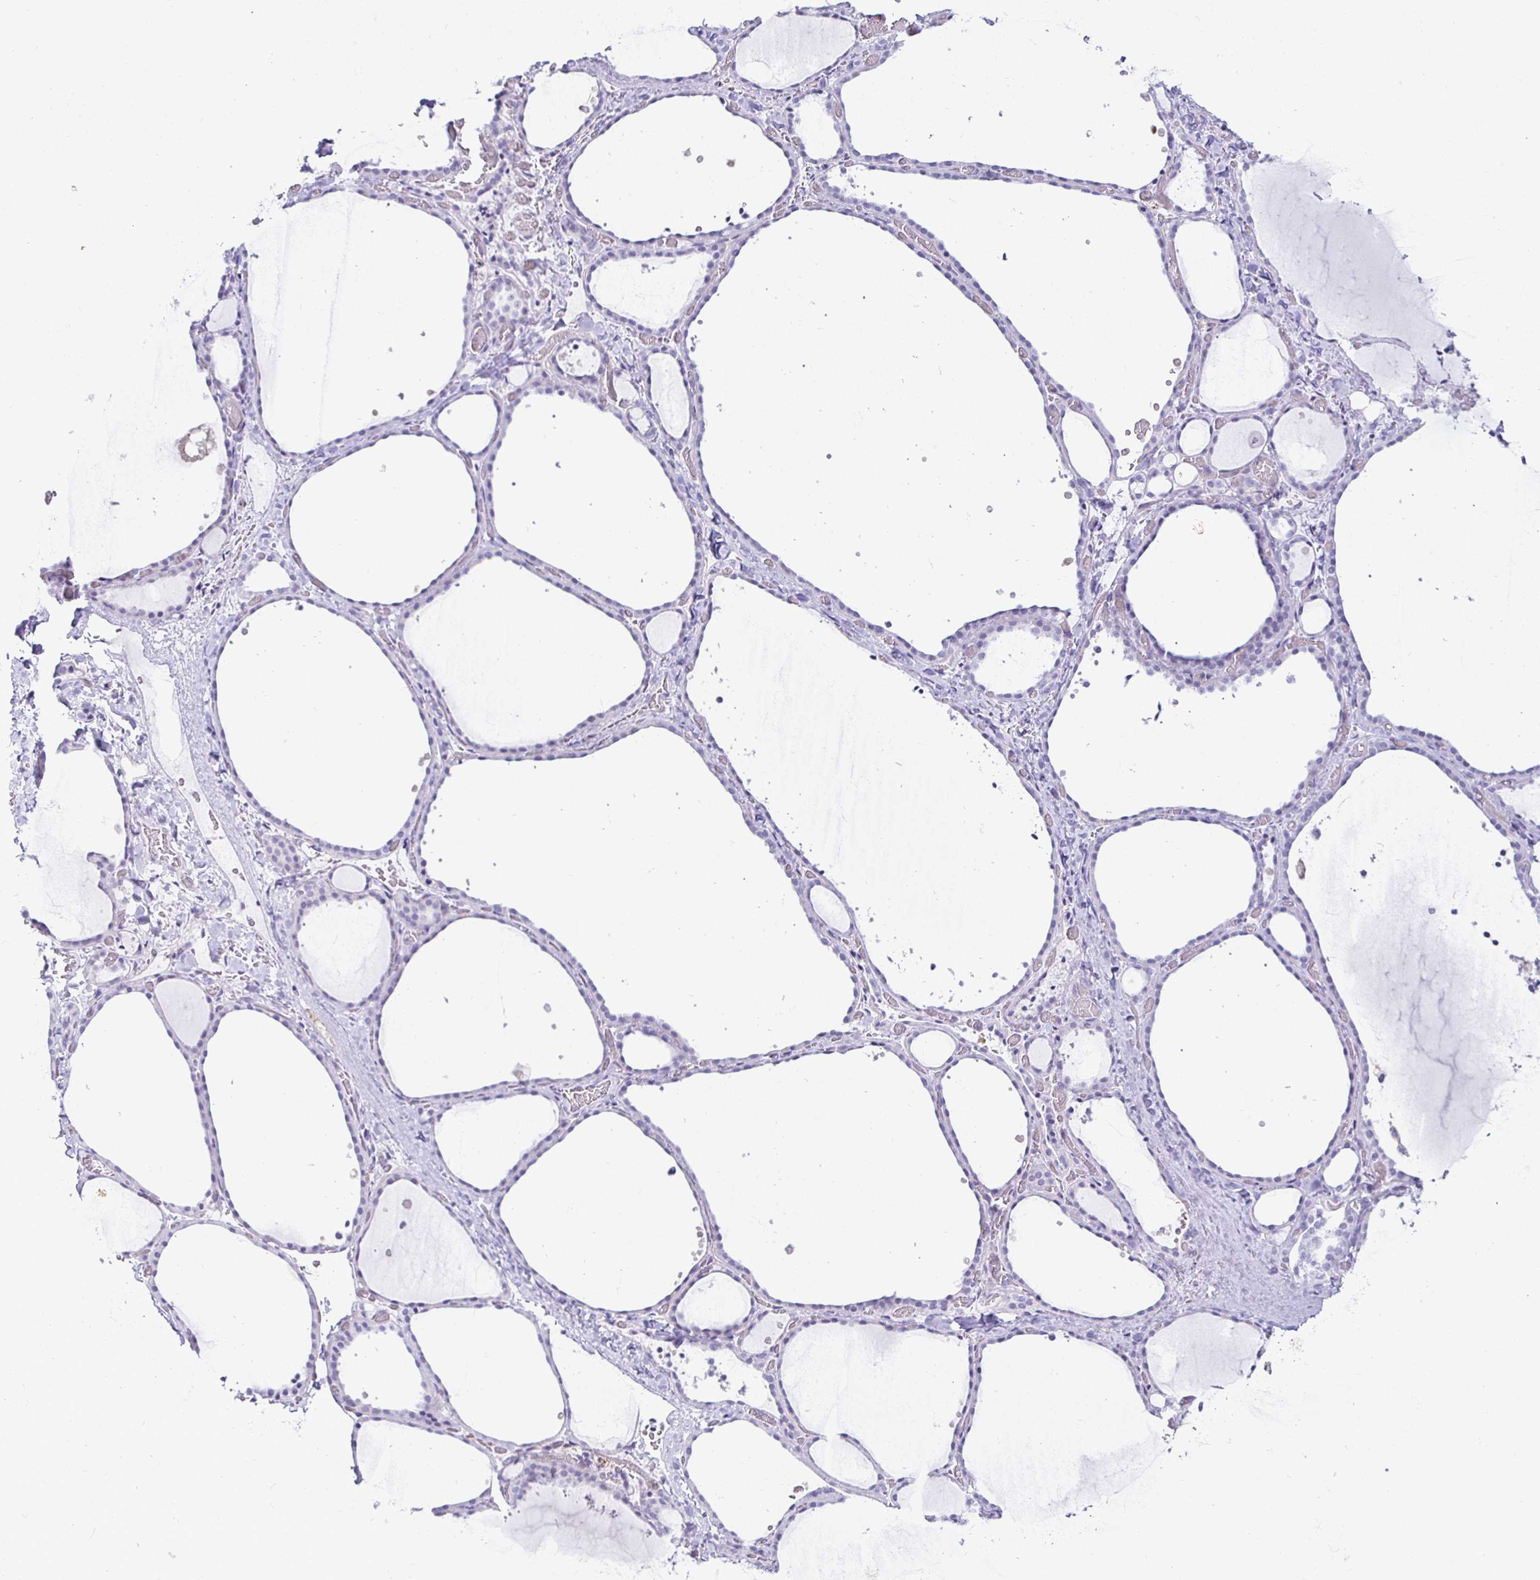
{"staining": {"intensity": "negative", "quantity": "none", "location": "none"}, "tissue": "thyroid gland", "cell_type": "Glandular cells", "image_type": "normal", "snomed": [{"axis": "morphology", "description": "Normal tissue, NOS"}, {"axis": "topography", "description": "Thyroid gland"}], "caption": "The immunohistochemistry histopathology image has no significant expression in glandular cells of thyroid gland. The staining was performed using DAB to visualize the protein expression in brown, while the nuclei were stained in blue with hematoxylin (Magnification: 20x).", "gene": "SIRPA", "patient": {"sex": "female", "age": 36}}